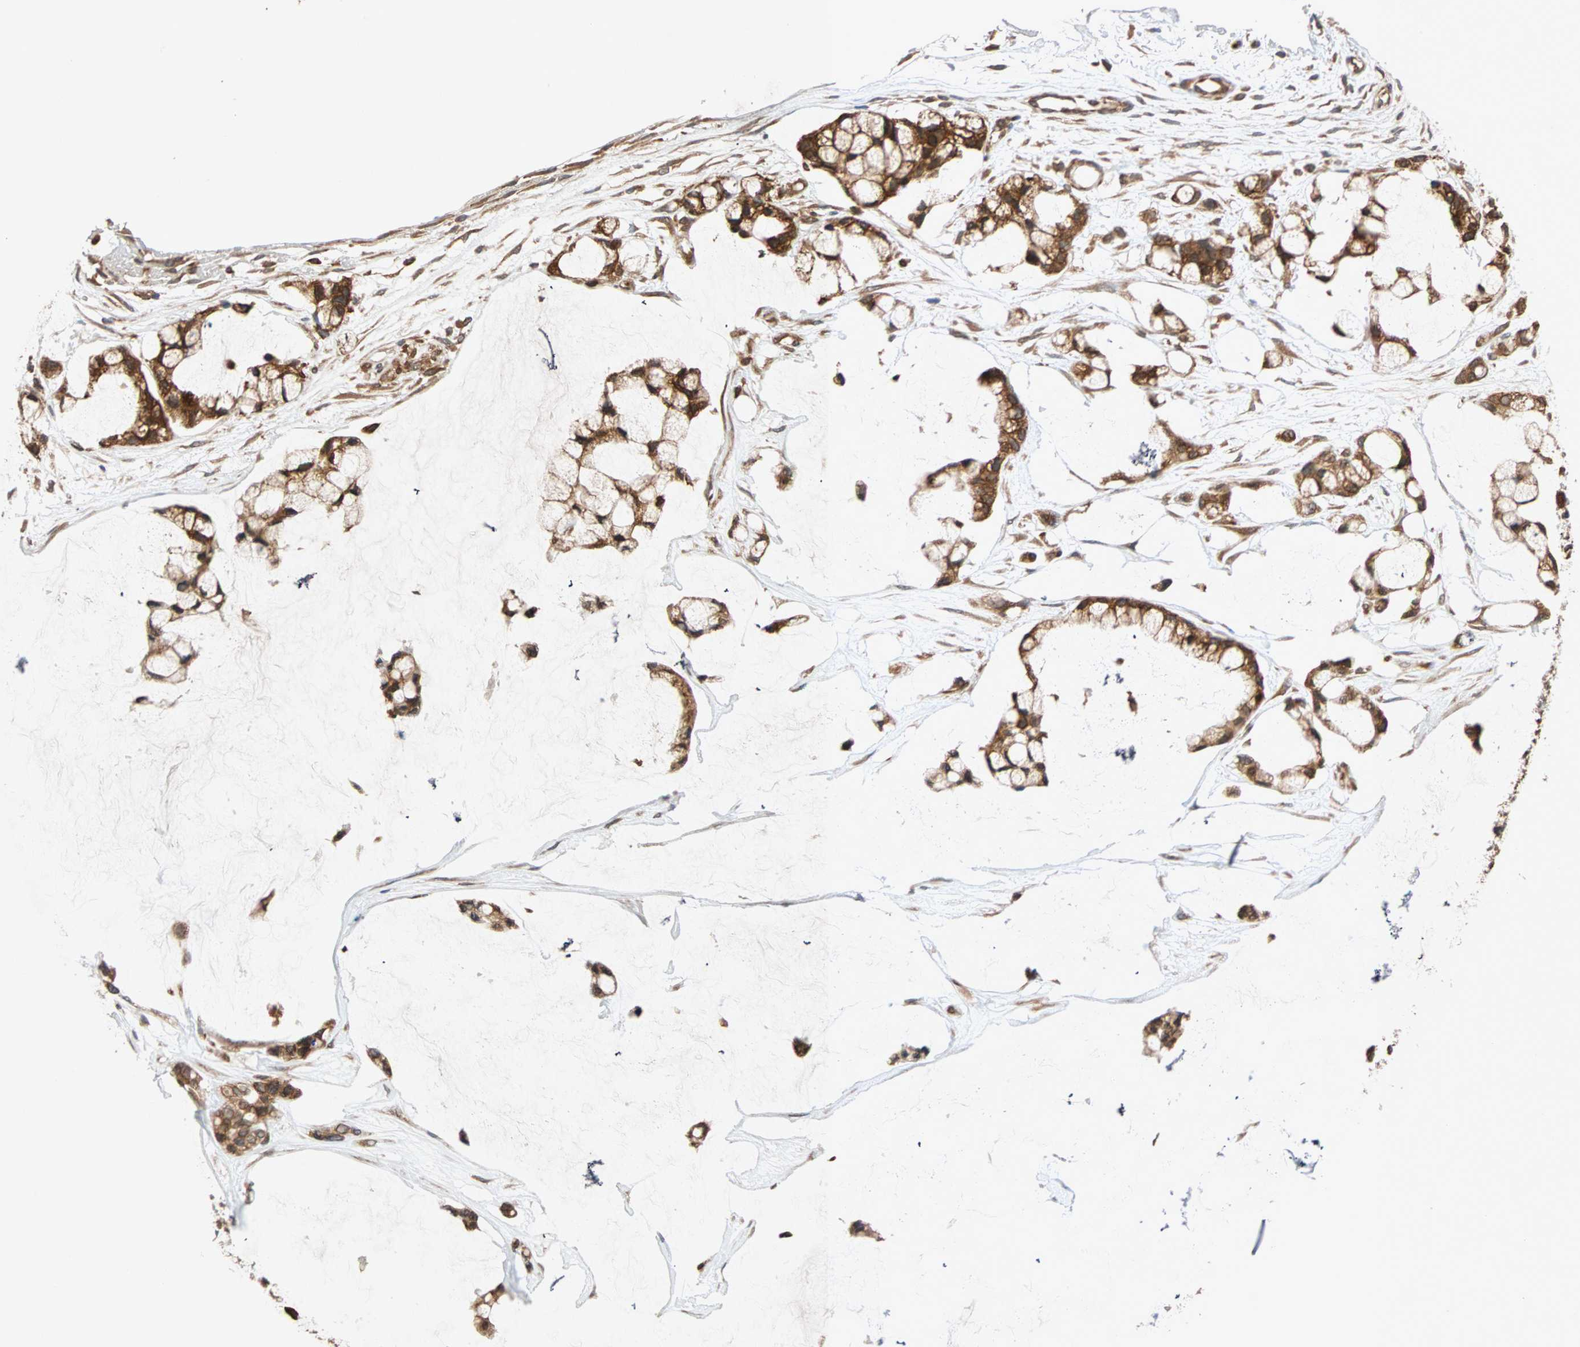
{"staining": {"intensity": "strong", "quantity": ">75%", "location": "cytoplasmic/membranous"}, "tissue": "ovarian cancer", "cell_type": "Tumor cells", "image_type": "cancer", "snomed": [{"axis": "morphology", "description": "Cystadenocarcinoma, mucinous, NOS"}, {"axis": "topography", "description": "Ovary"}], "caption": "Brown immunohistochemical staining in ovarian cancer (mucinous cystadenocarcinoma) demonstrates strong cytoplasmic/membranous expression in about >75% of tumor cells.", "gene": "AUP1", "patient": {"sex": "female", "age": 39}}